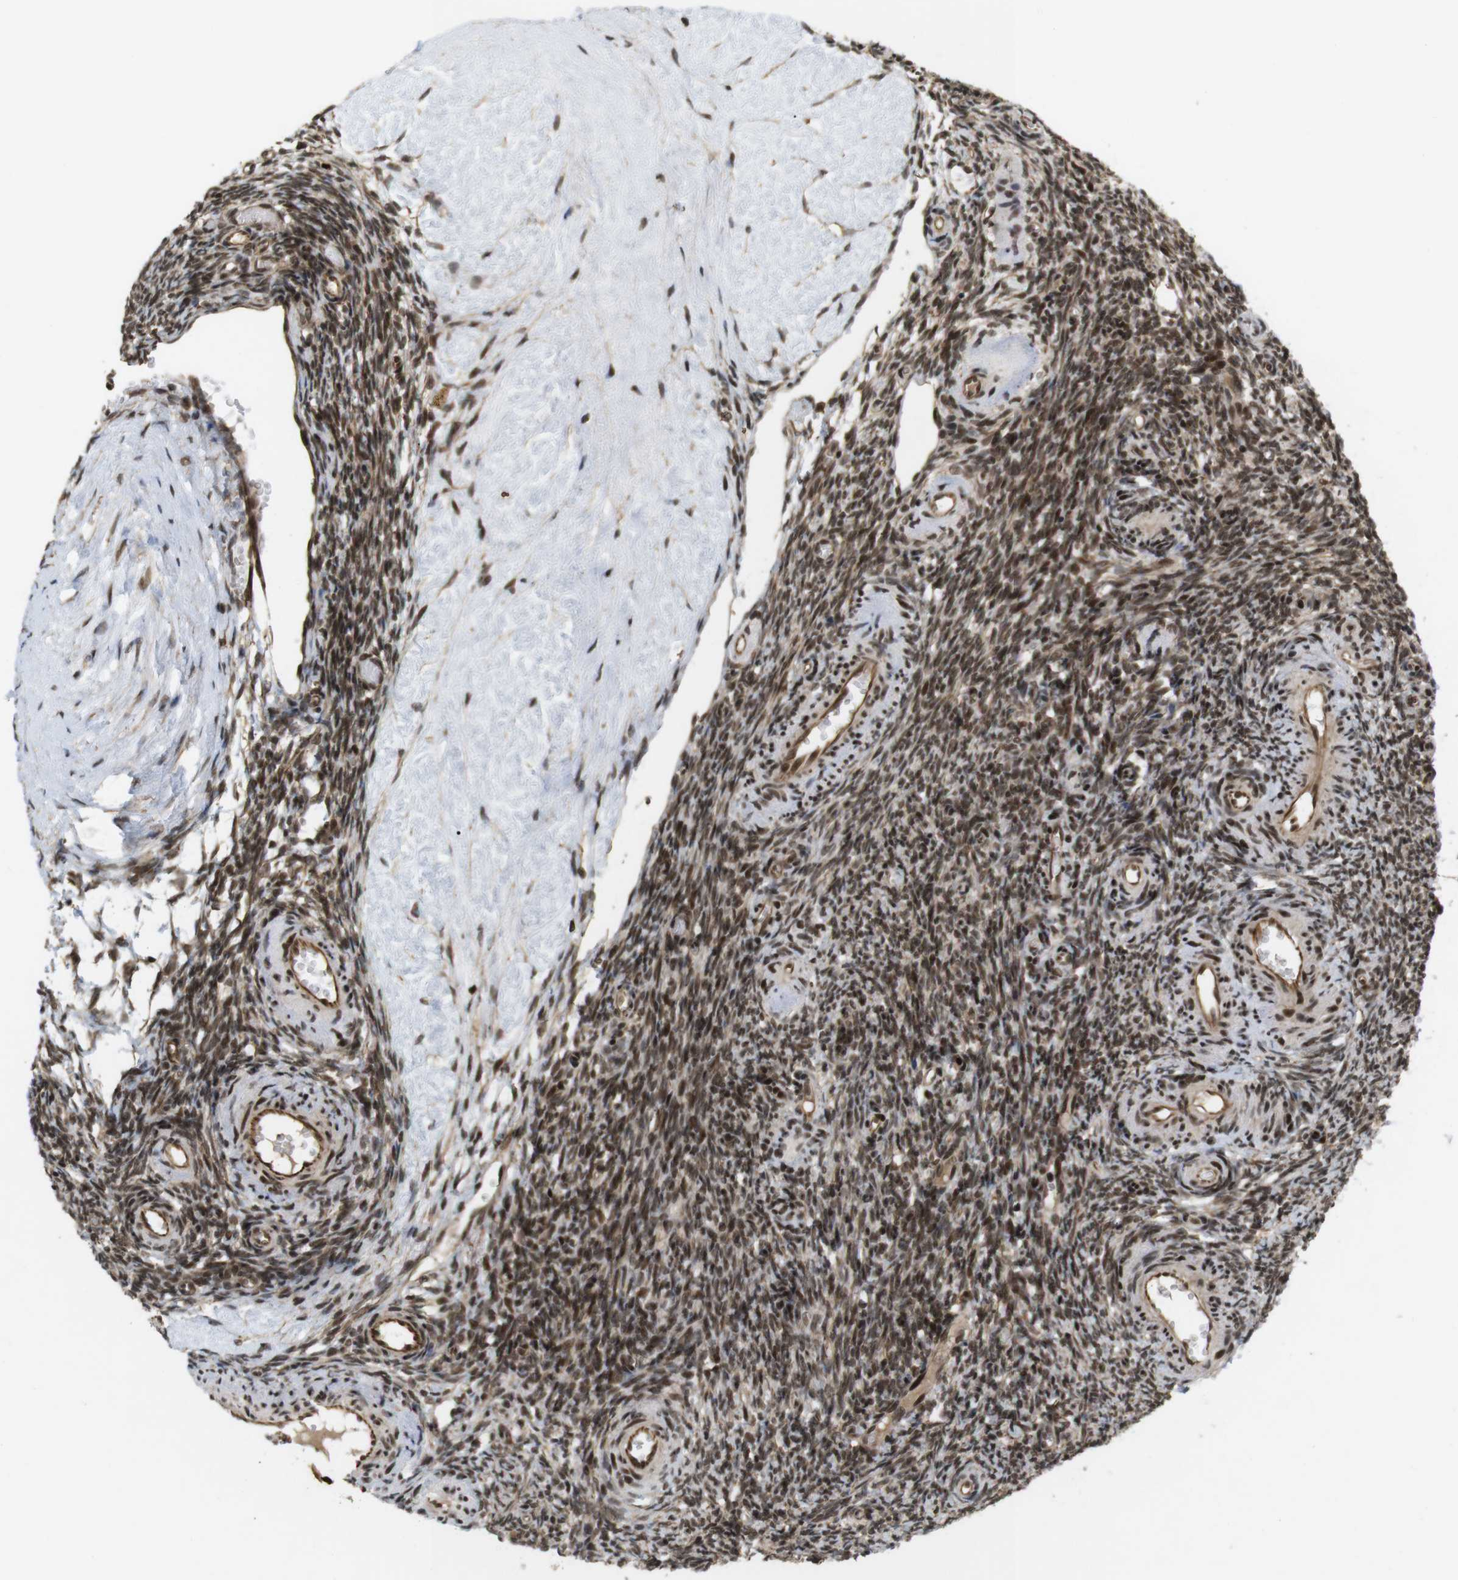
{"staining": {"intensity": "strong", "quantity": ">75%", "location": "cytoplasmic/membranous,nuclear"}, "tissue": "ovary", "cell_type": "Ovarian stroma cells", "image_type": "normal", "snomed": [{"axis": "morphology", "description": "Normal tissue, NOS"}, {"axis": "topography", "description": "Ovary"}], "caption": "There is high levels of strong cytoplasmic/membranous,nuclear positivity in ovarian stroma cells of benign ovary, as demonstrated by immunohistochemical staining (brown color).", "gene": "SP2", "patient": {"sex": "female", "age": 35}}